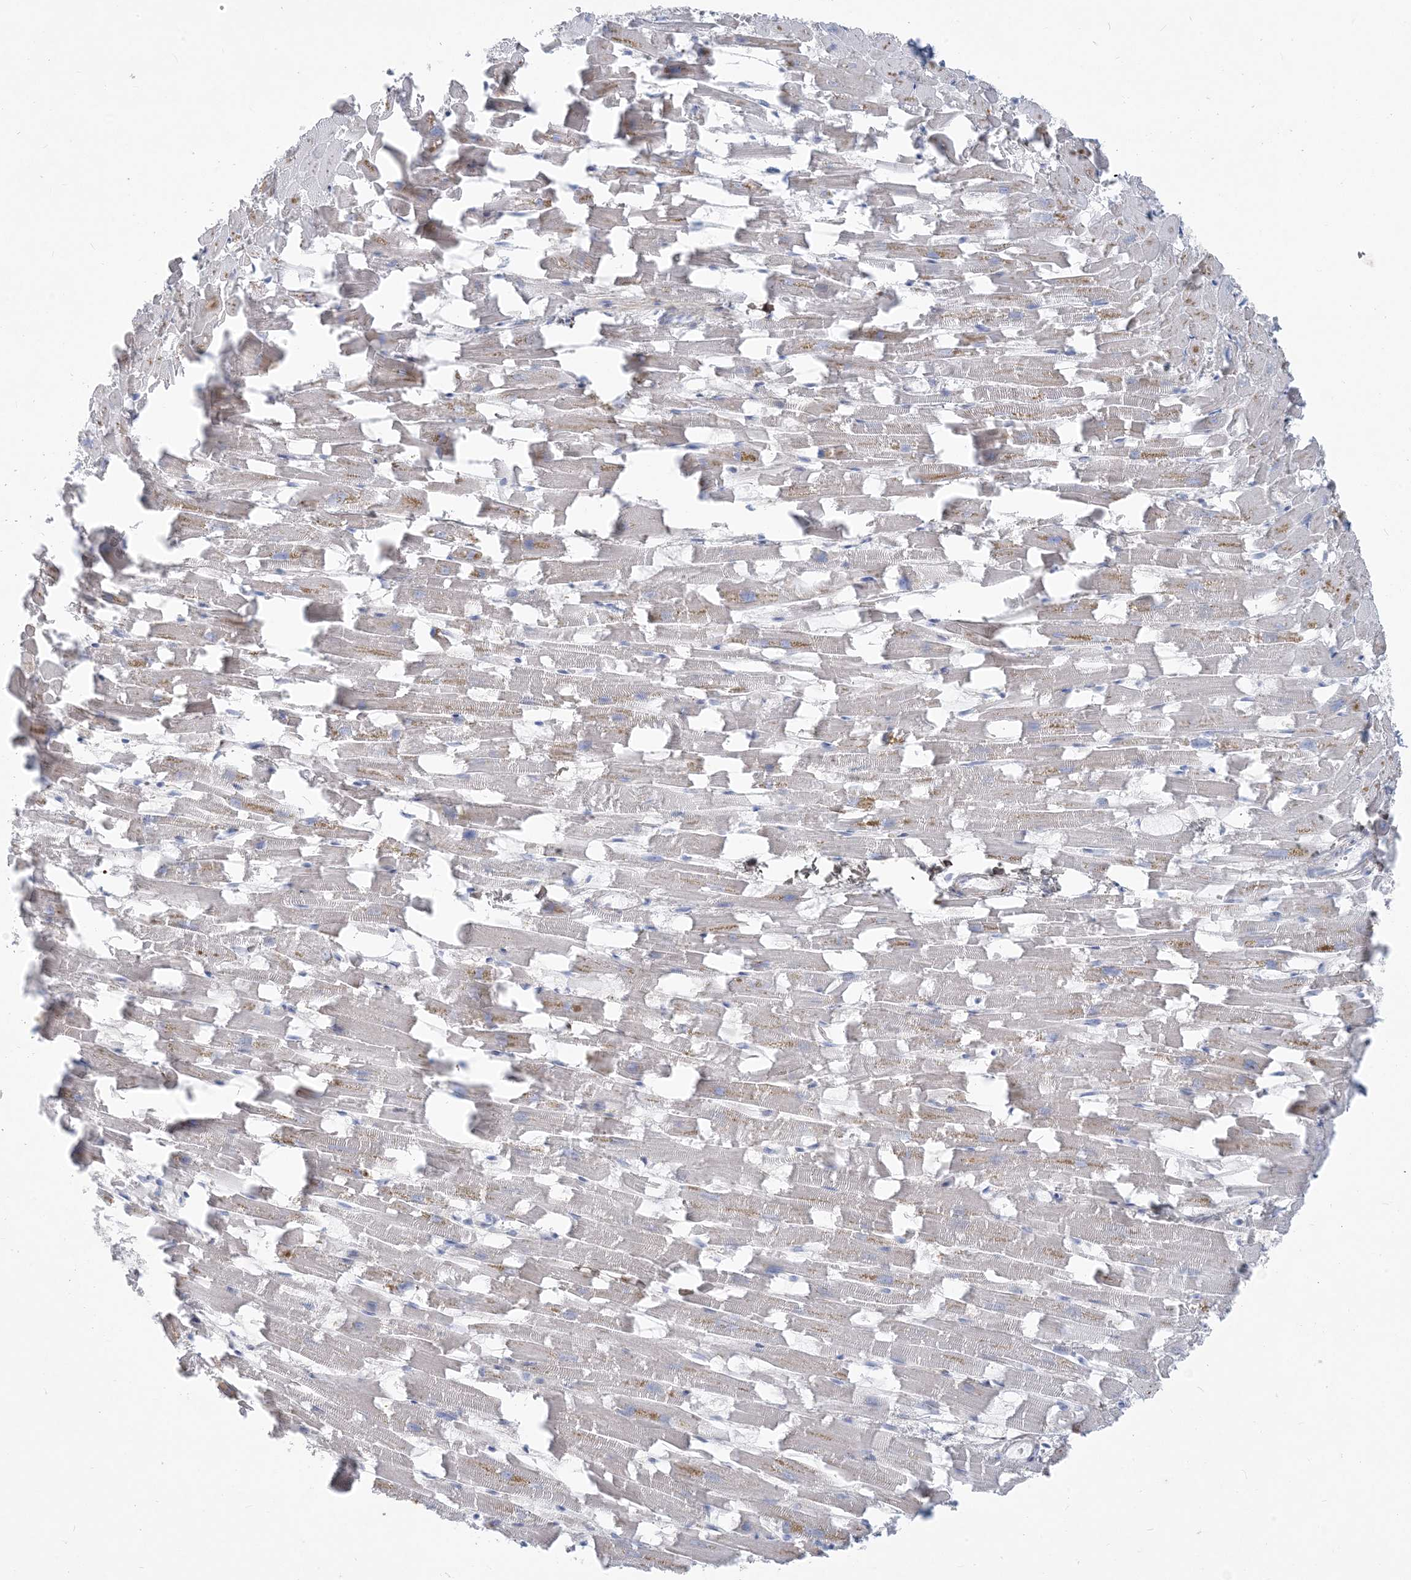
{"staining": {"intensity": "weak", "quantity": "<25%", "location": "cytoplasmic/membranous"}, "tissue": "heart muscle", "cell_type": "Cardiomyocytes", "image_type": "normal", "snomed": [{"axis": "morphology", "description": "Normal tissue, NOS"}, {"axis": "topography", "description": "Heart"}], "caption": "Cardiomyocytes are negative for protein expression in unremarkable human heart muscle.", "gene": "MOXD1", "patient": {"sex": "female", "age": 64}}